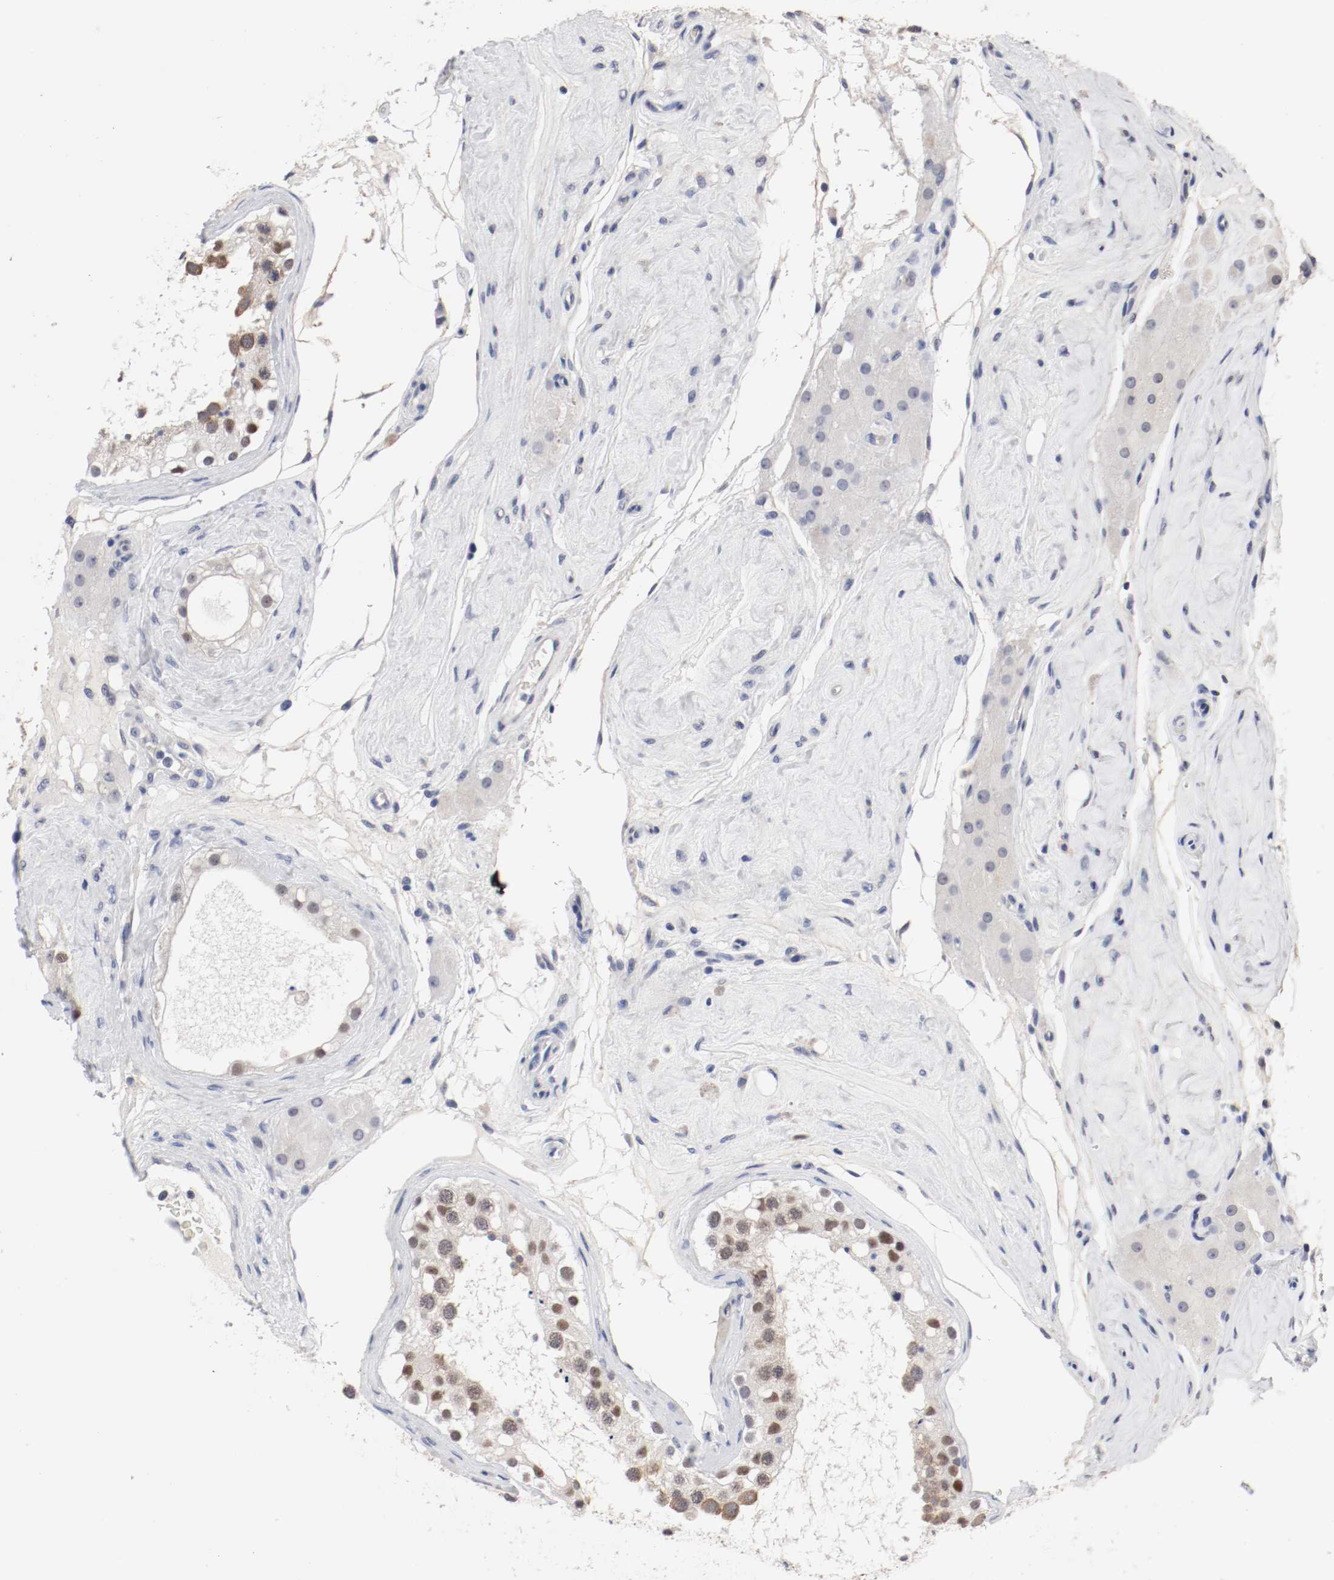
{"staining": {"intensity": "moderate", "quantity": "25%-75%", "location": "nuclear"}, "tissue": "testis", "cell_type": "Cells in seminiferous ducts", "image_type": "normal", "snomed": [{"axis": "morphology", "description": "Normal tissue, NOS"}, {"axis": "topography", "description": "Testis"}], "caption": "Immunohistochemistry (IHC) staining of benign testis, which exhibits medium levels of moderate nuclear positivity in approximately 25%-75% of cells in seminiferous ducts indicating moderate nuclear protein staining. The staining was performed using DAB (brown) for protein detection and nuclei were counterstained in hematoxylin (blue).", "gene": "ANKLE2", "patient": {"sex": "male", "age": 68}}